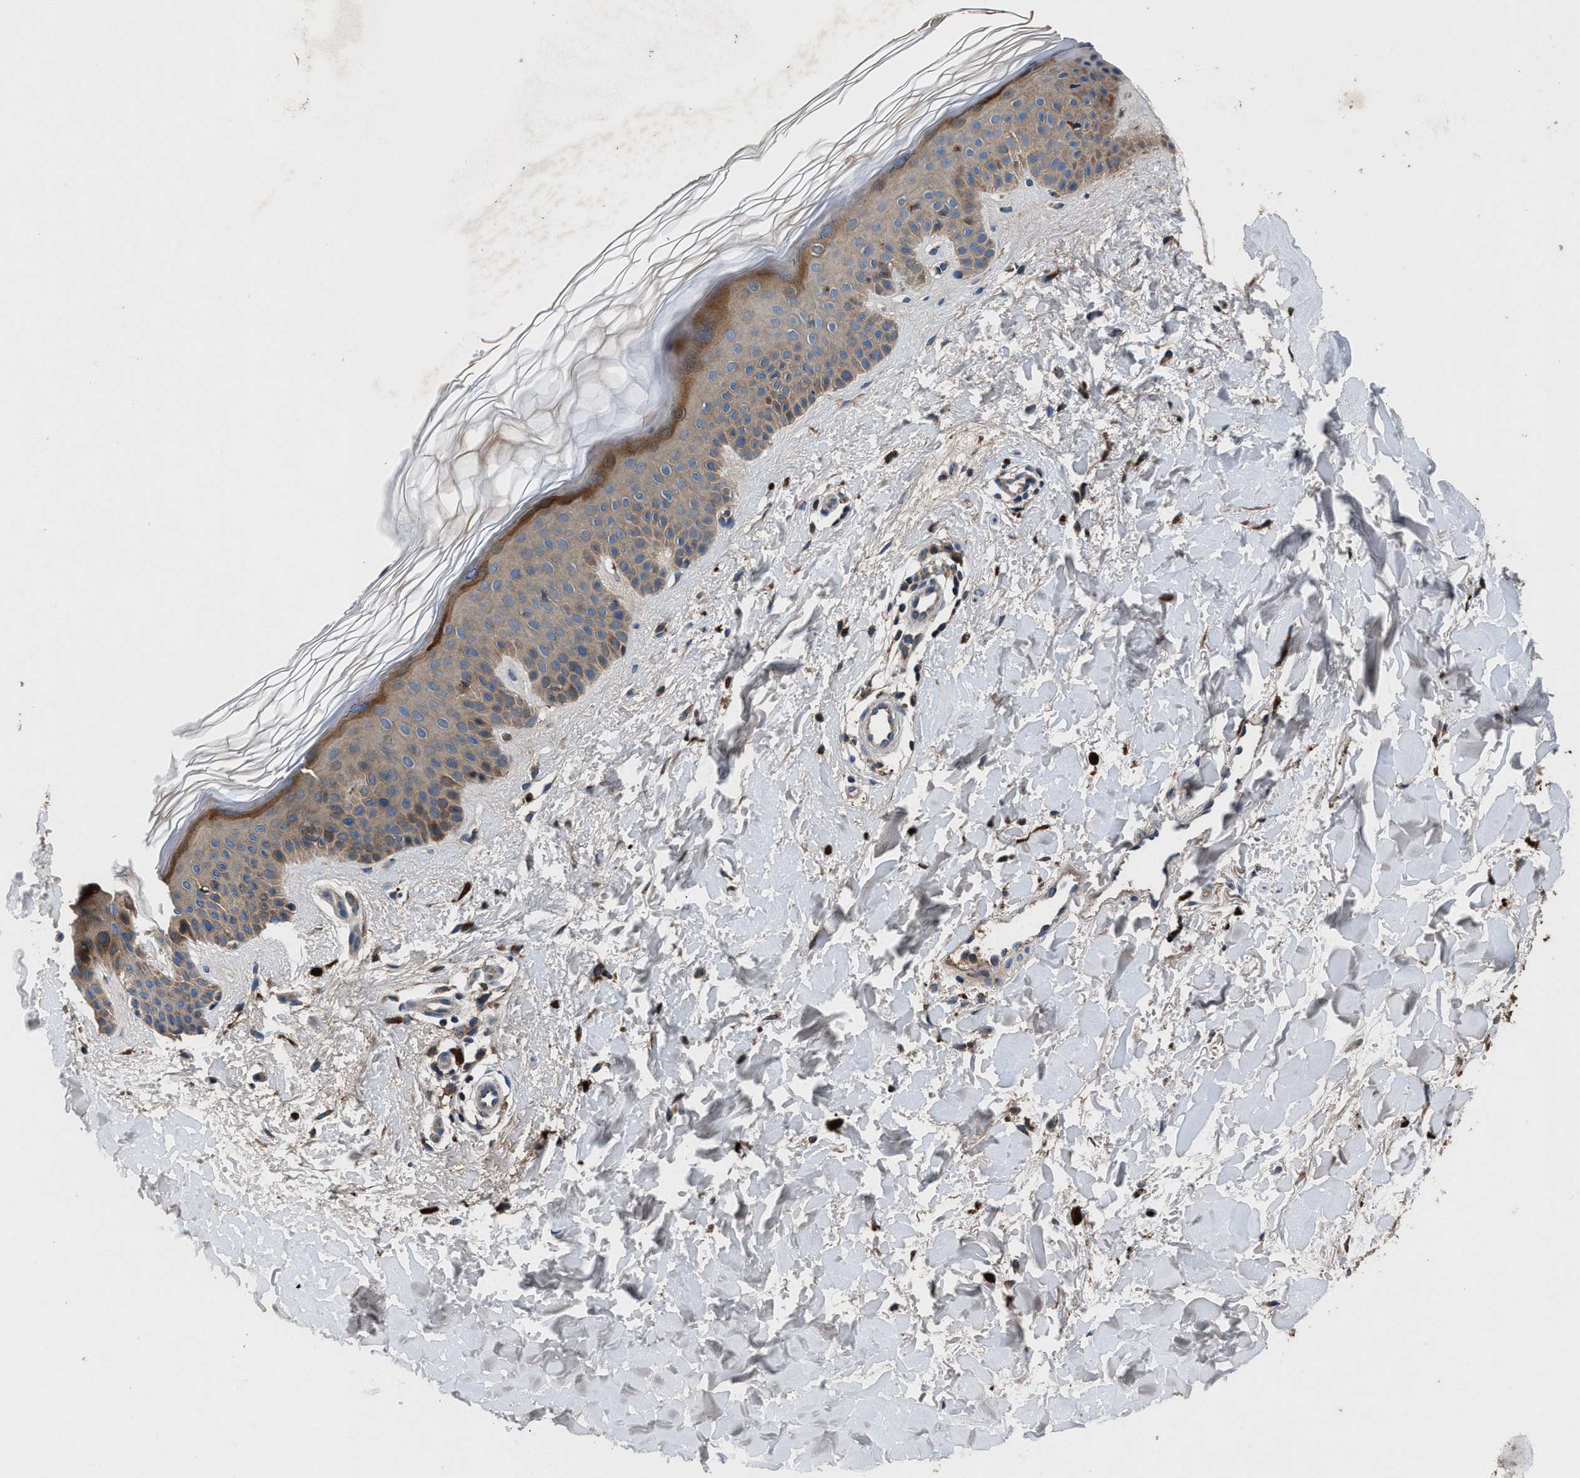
{"staining": {"intensity": "moderate", "quantity": ">75%", "location": "cytoplasmic/membranous"}, "tissue": "skin", "cell_type": "Fibroblasts", "image_type": "normal", "snomed": [{"axis": "morphology", "description": "Normal tissue, NOS"}, {"axis": "morphology", "description": "Malignant melanoma, Metastatic site"}, {"axis": "topography", "description": "Skin"}], "caption": "This histopathology image displays normal skin stained with immunohistochemistry to label a protein in brown. The cytoplasmic/membranous of fibroblasts show moderate positivity for the protein. Nuclei are counter-stained blue.", "gene": "FAM221A", "patient": {"sex": "male", "age": 41}}